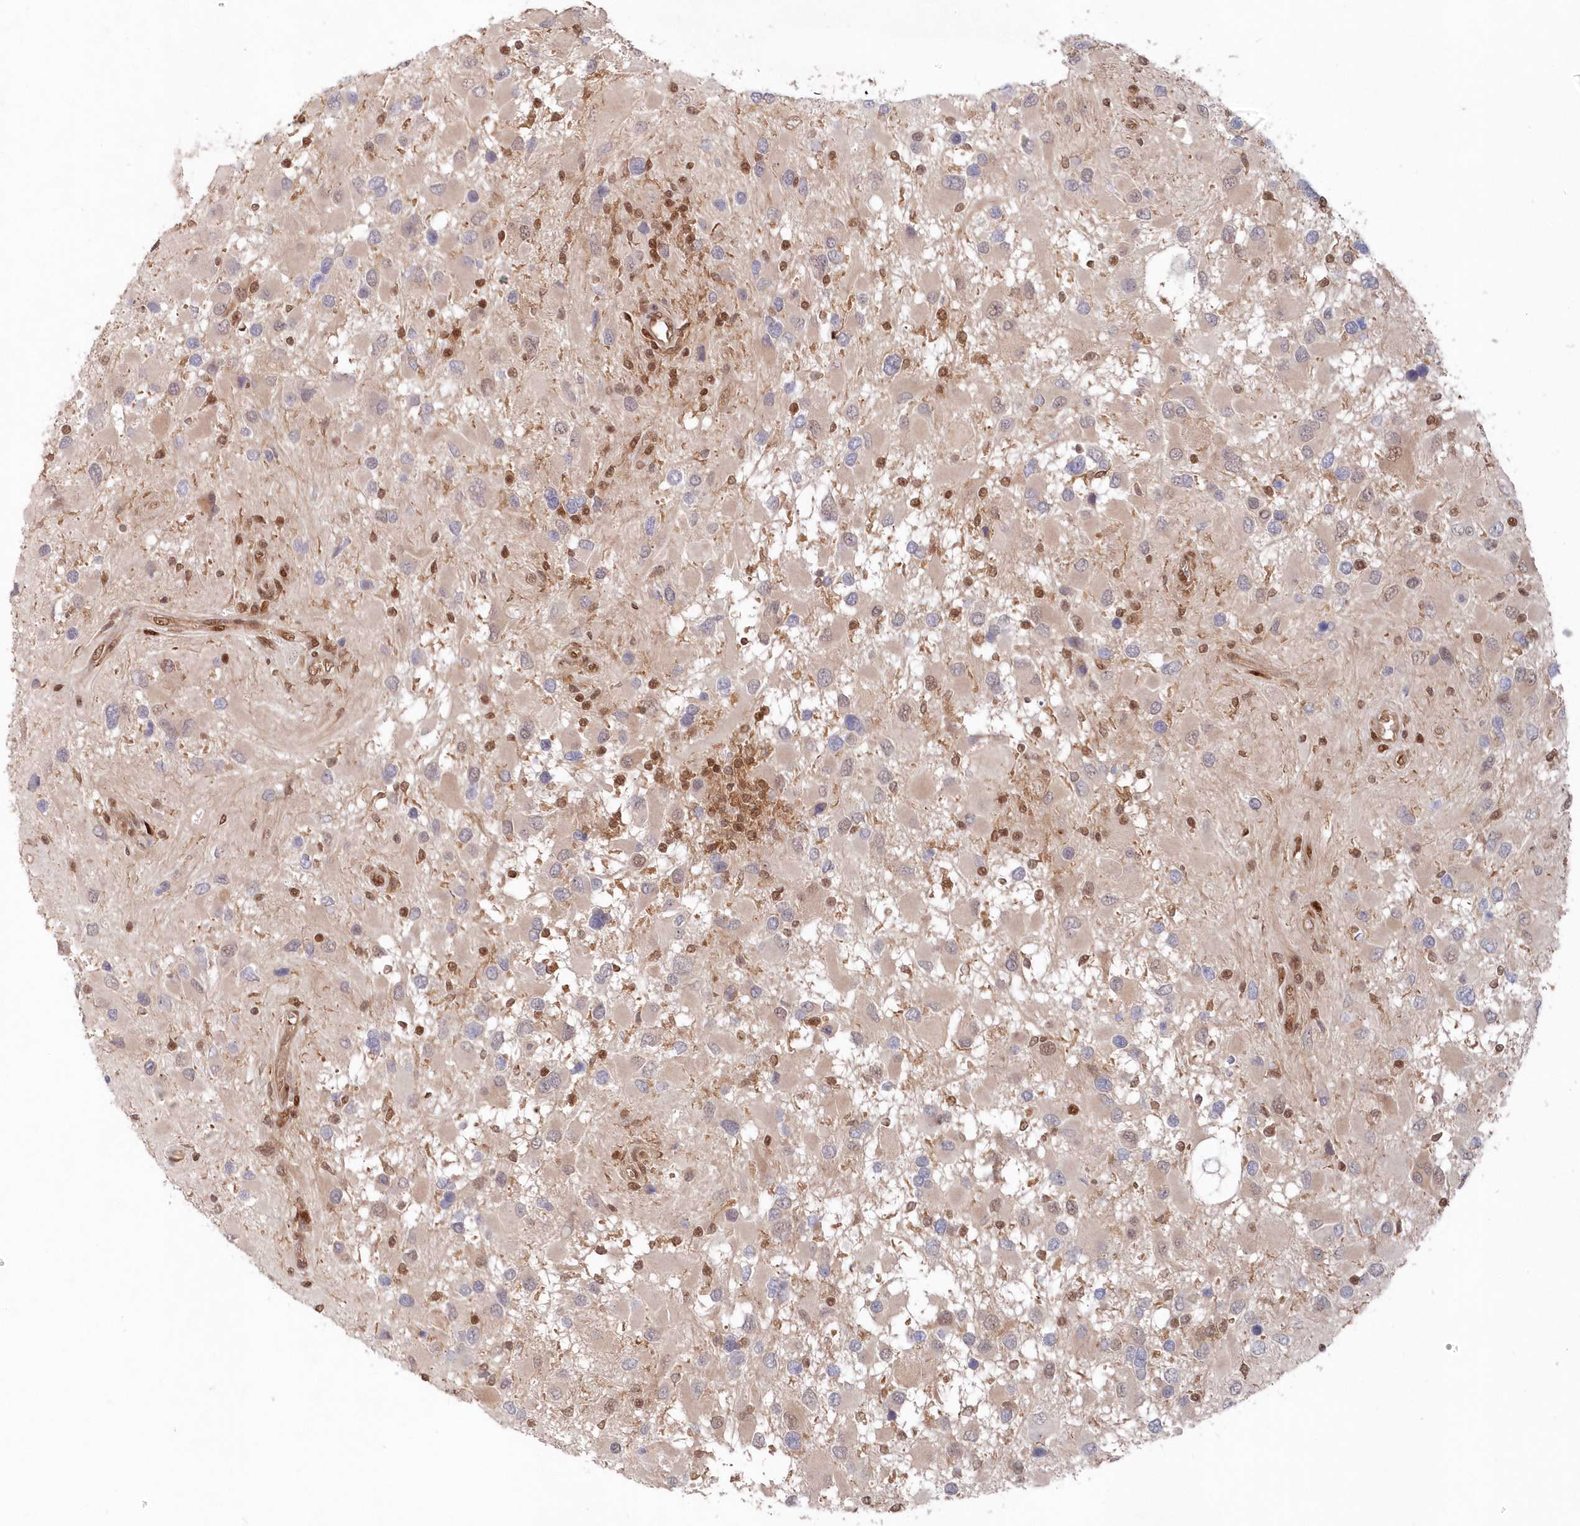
{"staining": {"intensity": "negative", "quantity": "none", "location": "none"}, "tissue": "glioma", "cell_type": "Tumor cells", "image_type": "cancer", "snomed": [{"axis": "morphology", "description": "Glioma, malignant, High grade"}, {"axis": "topography", "description": "Brain"}], "caption": "The immunohistochemistry histopathology image has no significant positivity in tumor cells of glioma tissue.", "gene": "ABHD14B", "patient": {"sex": "male", "age": 53}}